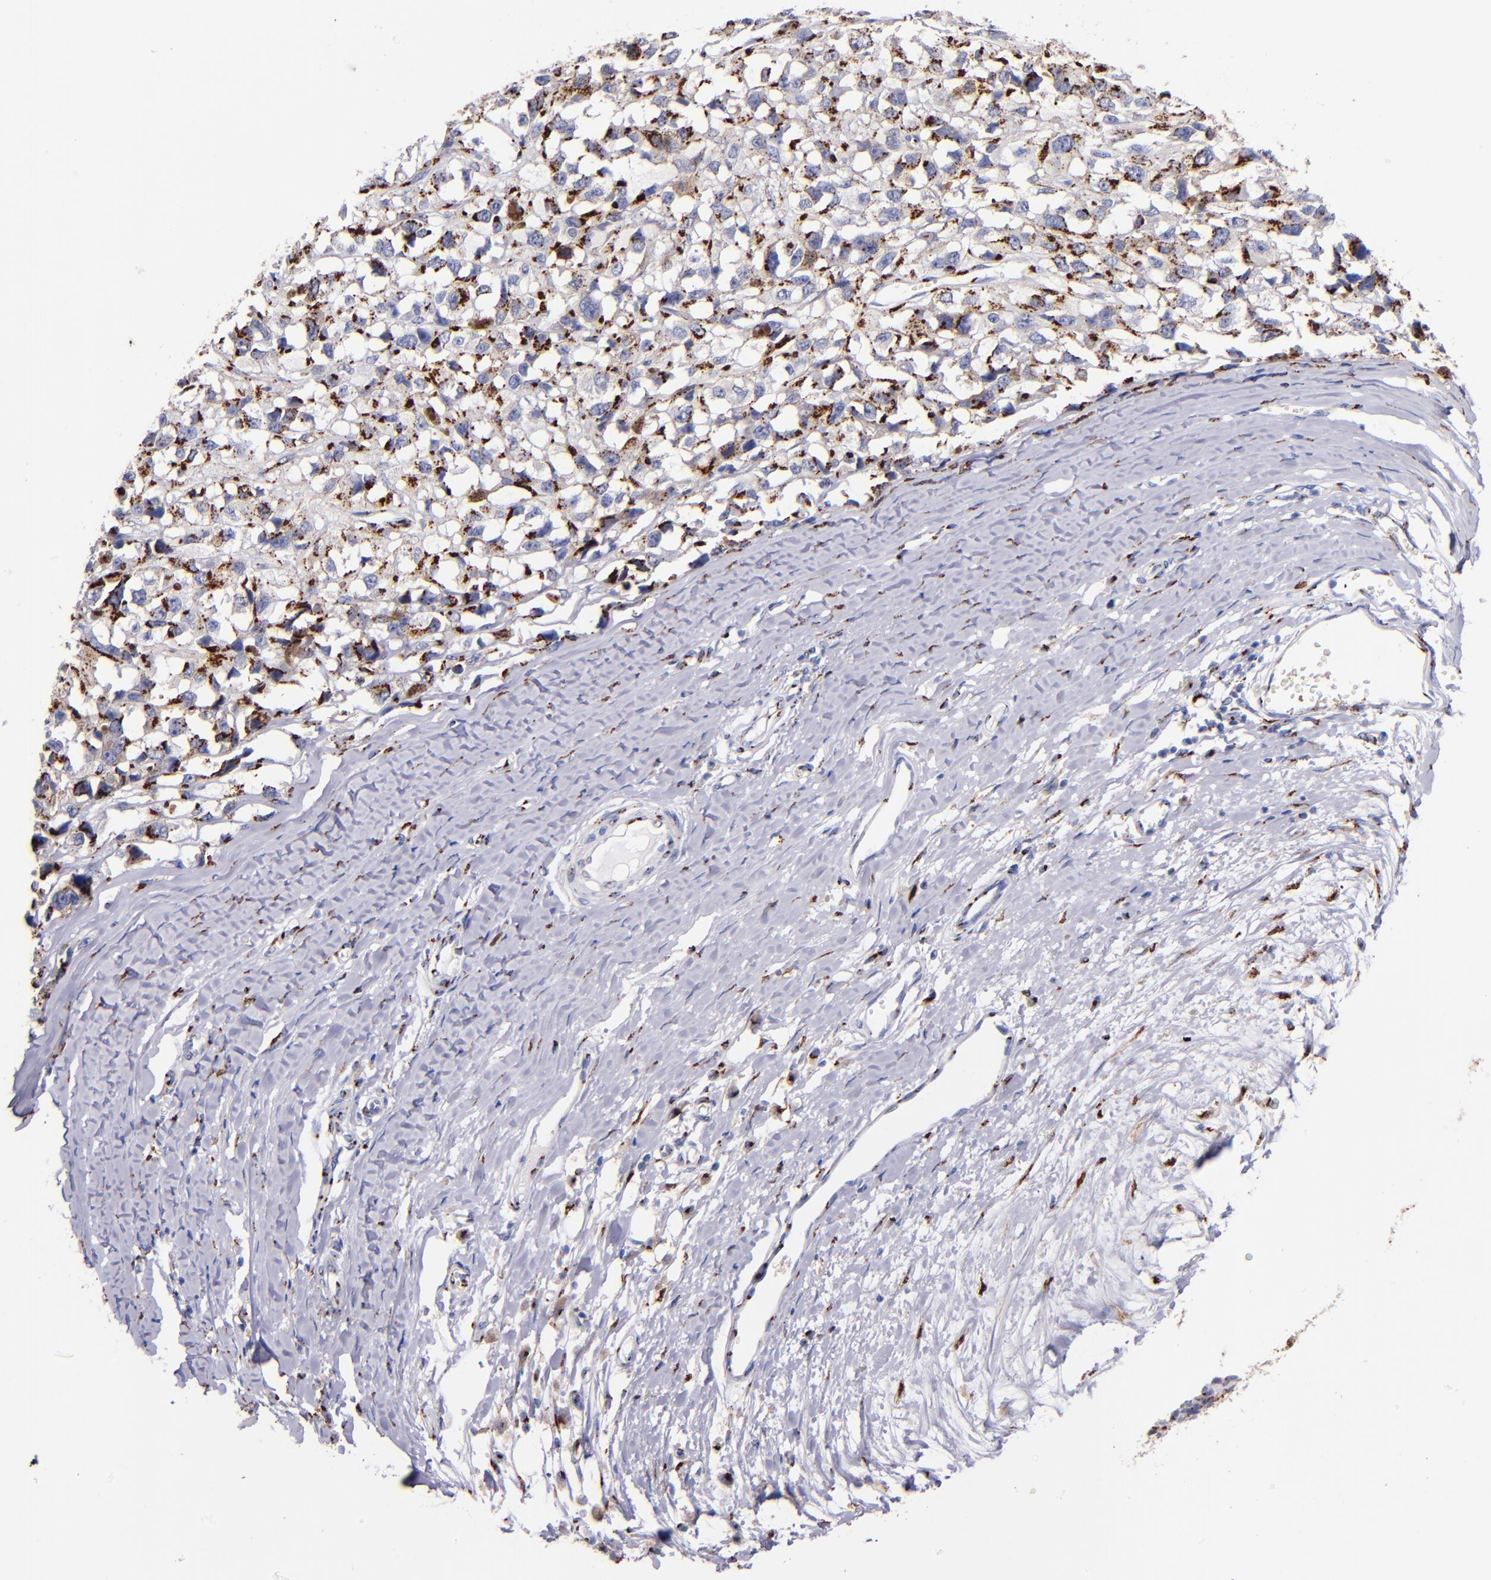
{"staining": {"intensity": "moderate", "quantity": "25%-75%", "location": "cytoplasmic/membranous"}, "tissue": "melanoma", "cell_type": "Tumor cells", "image_type": "cancer", "snomed": [{"axis": "morphology", "description": "Malignant melanoma, Metastatic site"}, {"axis": "topography", "description": "Lymph node"}], "caption": "Immunohistochemical staining of melanoma shows medium levels of moderate cytoplasmic/membranous staining in approximately 25%-75% of tumor cells.", "gene": "GOLIM4", "patient": {"sex": "male", "age": 59}}